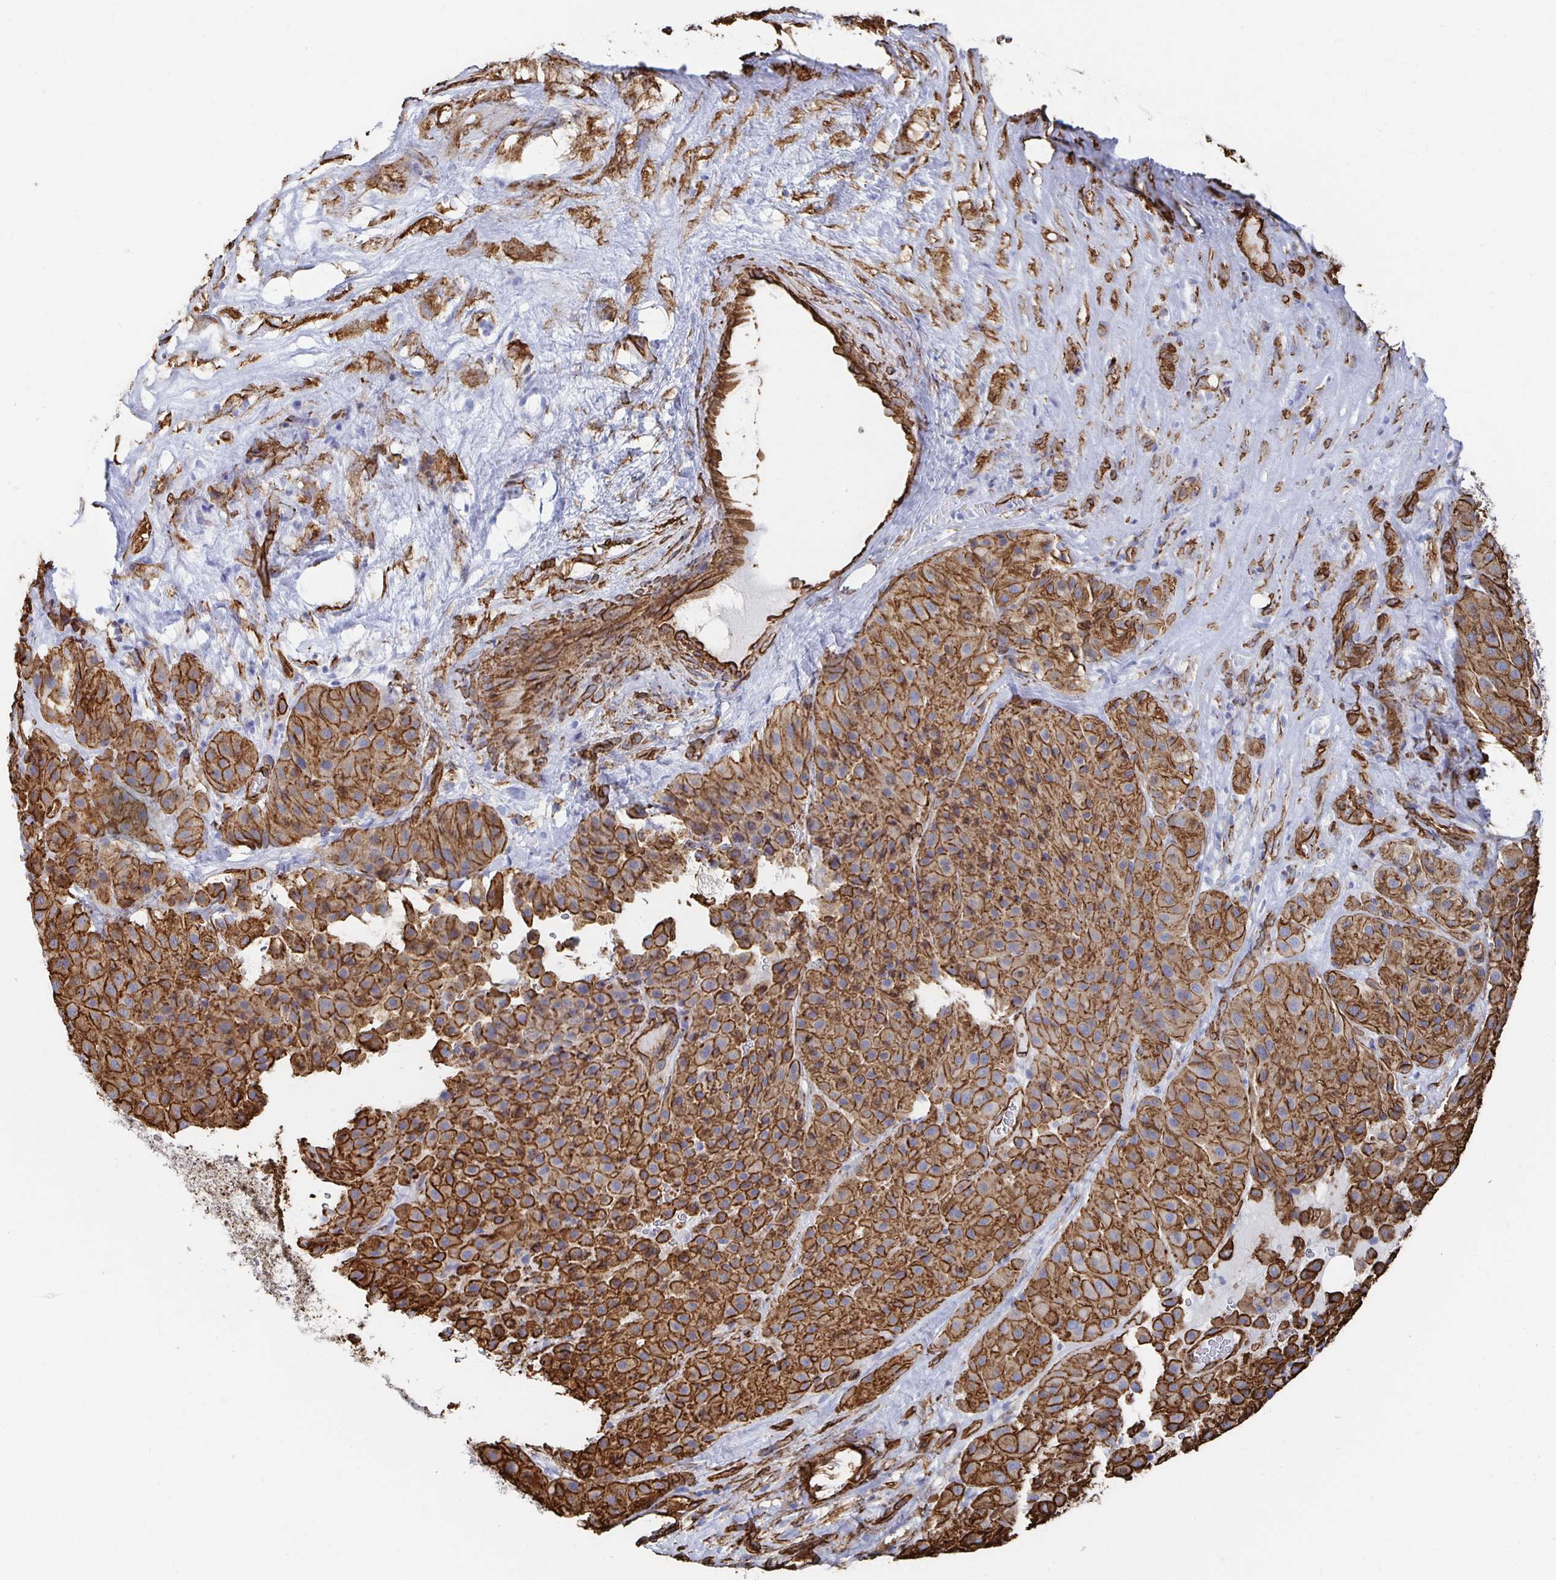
{"staining": {"intensity": "moderate", "quantity": ">75%", "location": "cytoplasmic/membranous"}, "tissue": "melanoma", "cell_type": "Tumor cells", "image_type": "cancer", "snomed": [{"axis": "morphology", "description": "Malignant melanoma, Metastatic site"}, {"axis": "topography", "description": "Smooth muscle"}], "caption": "An IHC histopathology image of neoplastic tissue is shown. Protein staining in brown labels moderate cytoplasmic/membranous positivity in malignant melanoma (metastatic site) within tumor cells. (DAB = brown stain, brightfield microscopy at high magnification).", "gene": "VIPR2", "patient": {"sex": "male", "age": 41}}